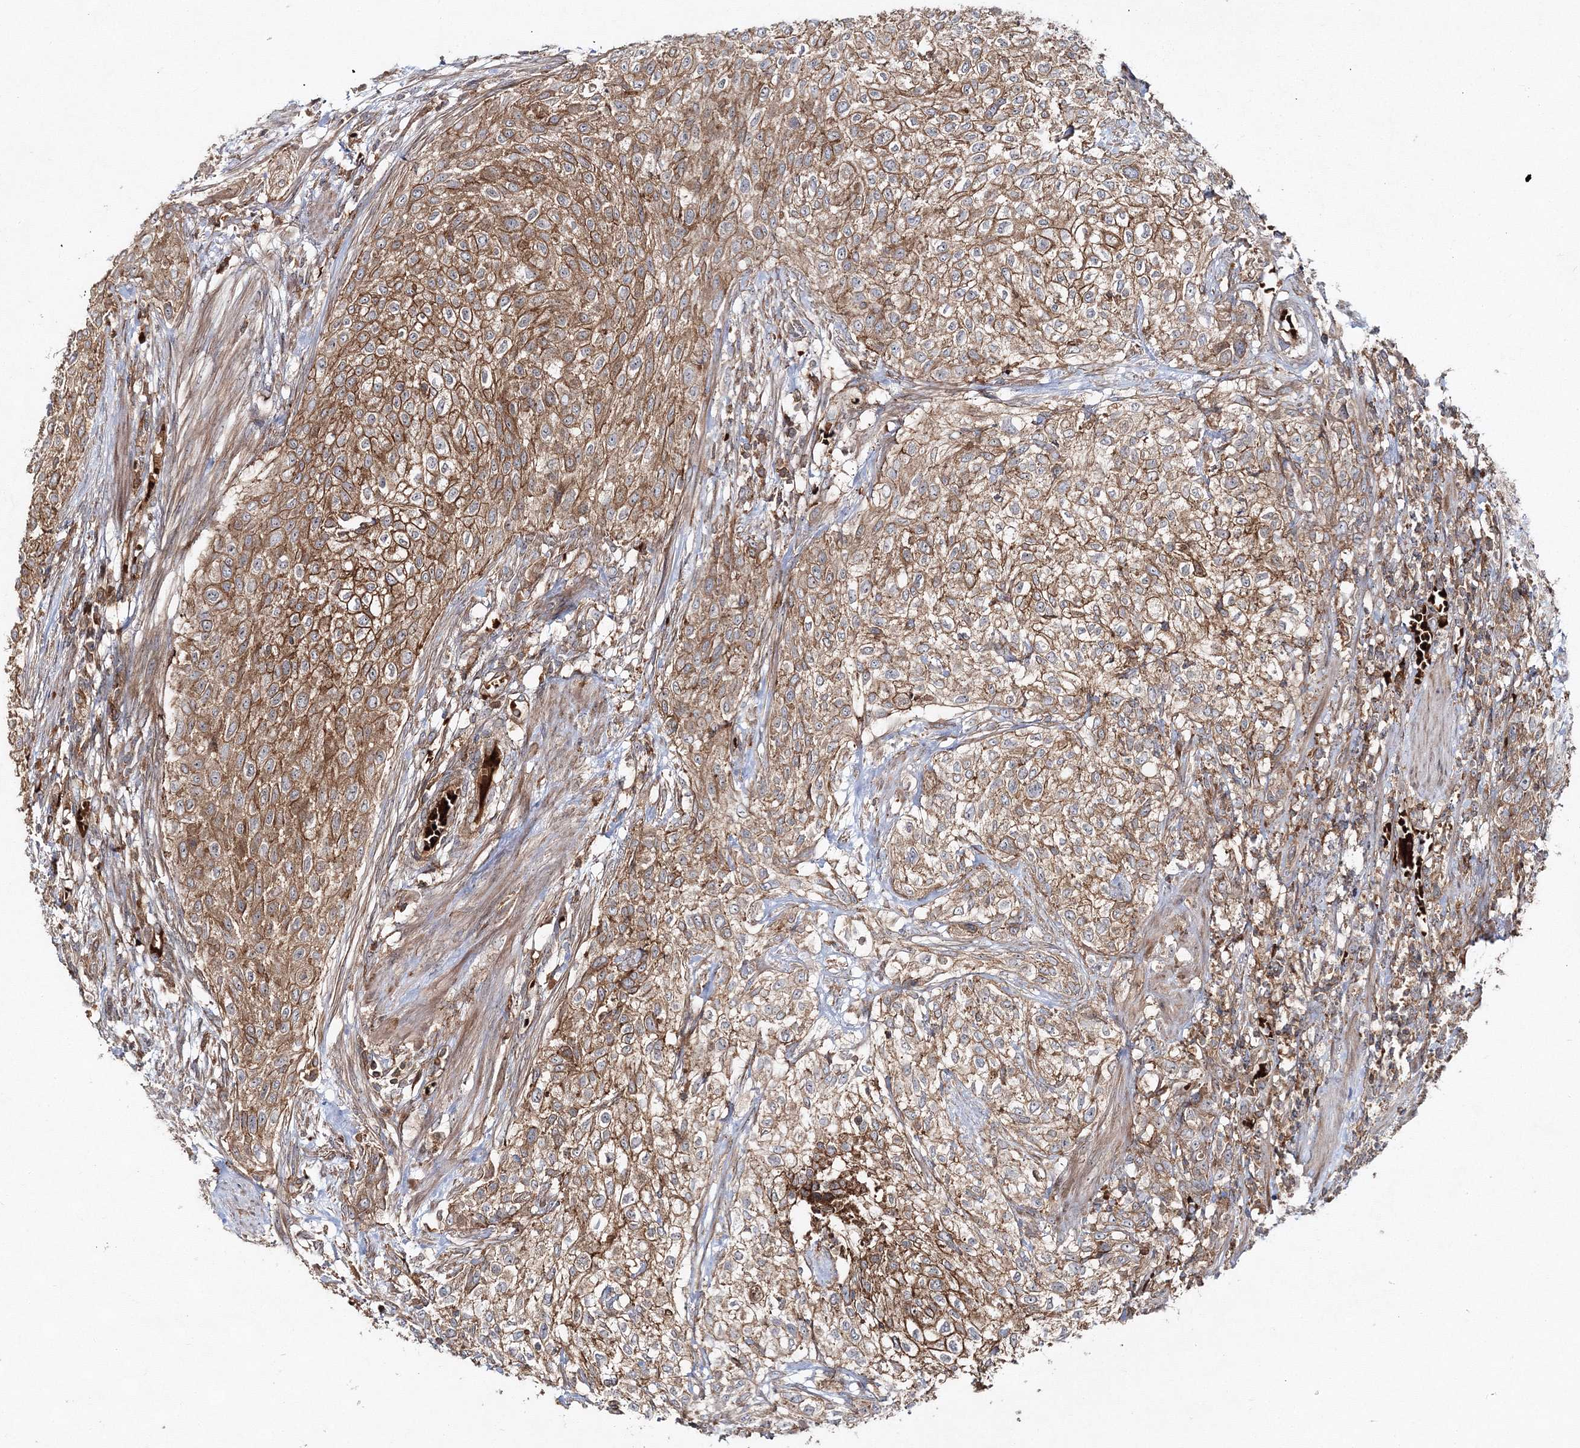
{"staining": {"intensity": "strong", "quantity": ">75%", "location": "cytoplasmic/membranous"}, "tissue": "urothelial cancer", "cell_type": "Tumor cells", "image_type": "cancer", "snomed": [{"axis": "morphology", "description": "Urothelial carcinoma, High grade"}, {"axis": "topography", "description": "Urinary bladder"}], "caption": "High-grade urothelial carcinoma stained with DAB (3,3'-diaminobenzidine) immunohistochemistry (IHC) exhibits high levels of strong cytoplasmic/membranous staining in approximately >75% of tumor cells.", "gene": "PCBD2", "patient": {"sex": "male", "age": 35}}